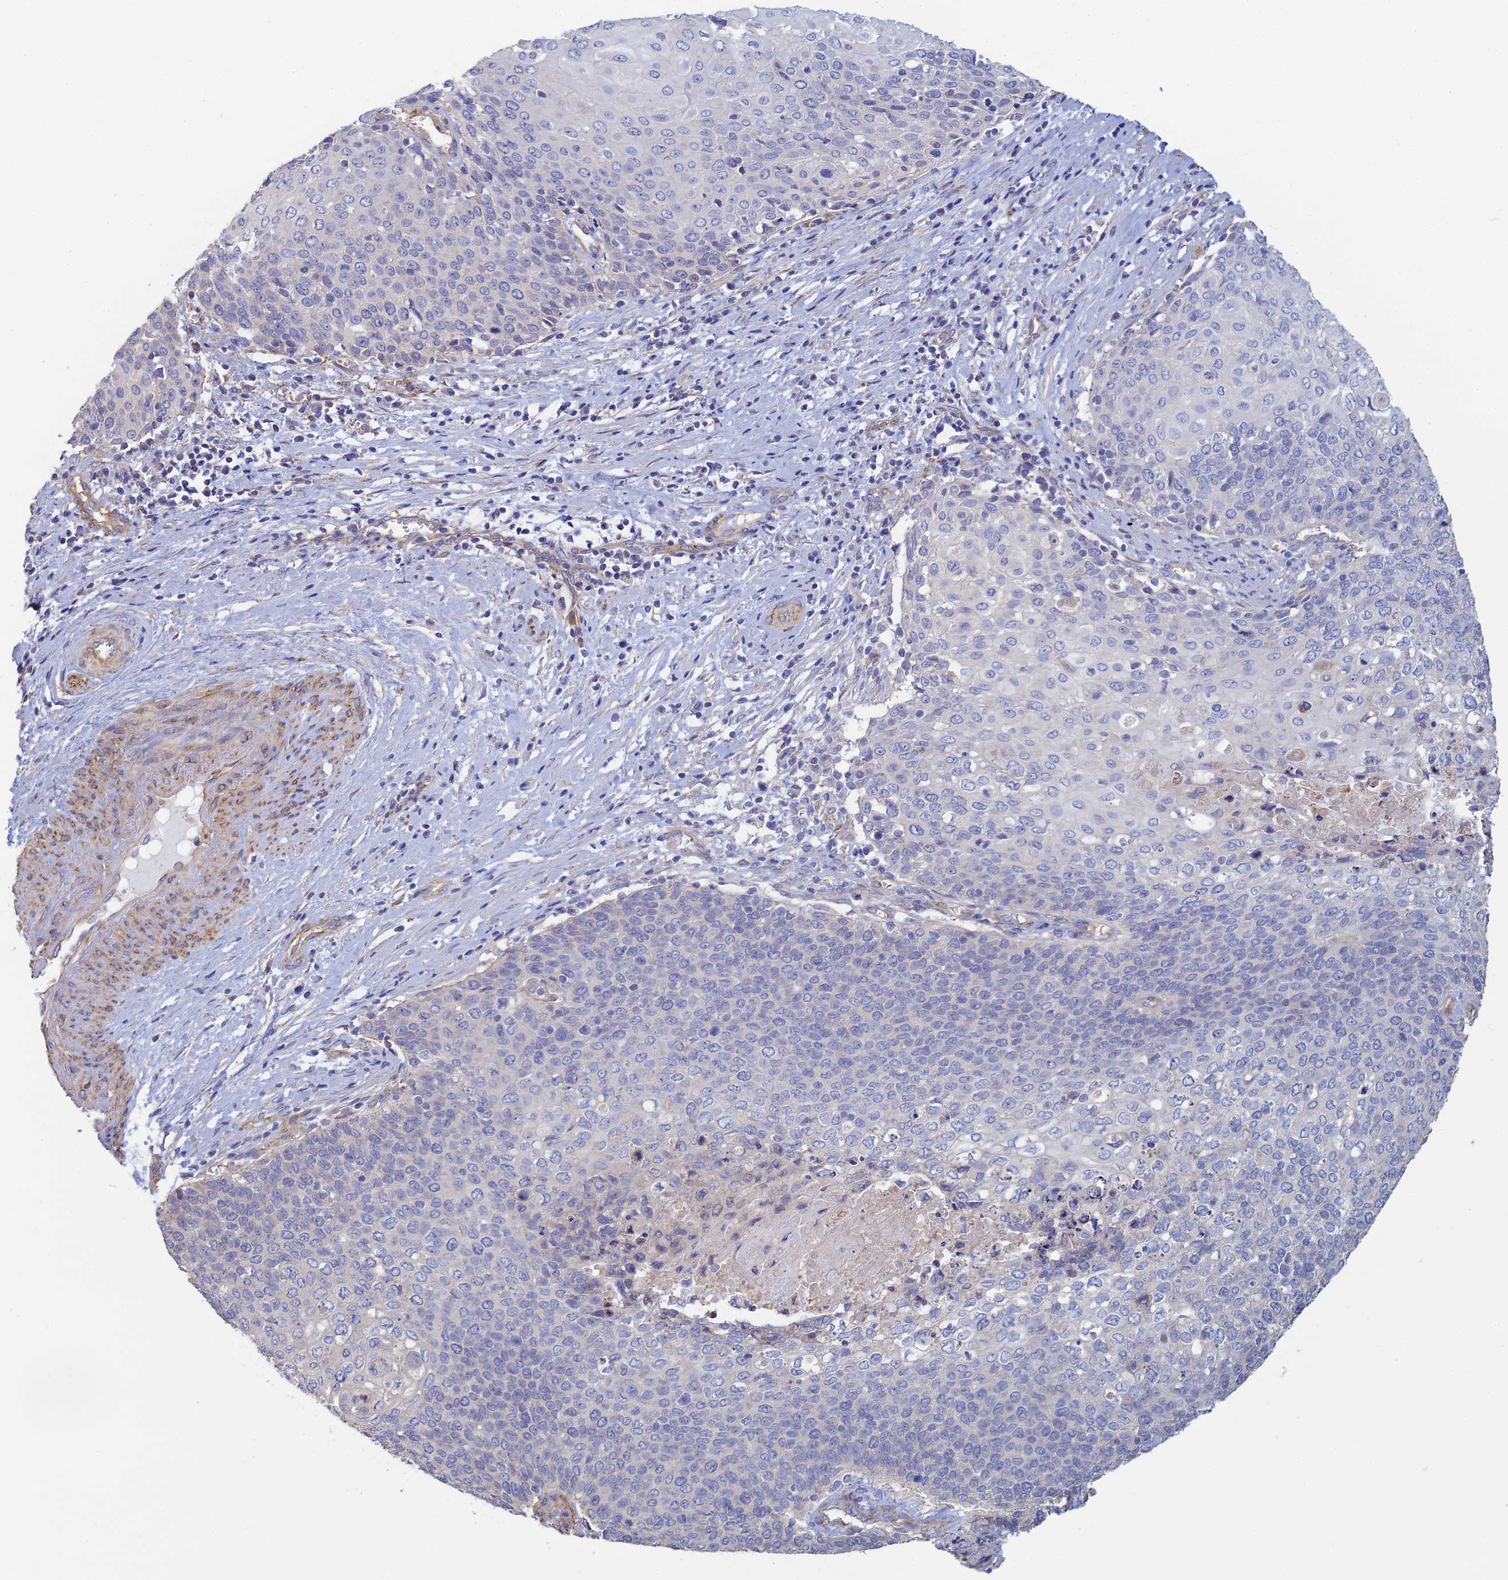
{"staining": {"intensity": "negative", "quantity": "none", "location": "none"}, "tissue": "cervical cancer", "cell_type": "Tumor cells", "image_type": "cancer", "snomed": [{"axis": "morphology", "description": "Squamous cell carcinoma, NOS"}, {"axis": "topography", "description": "Cervix"}], "caption": "The micrograph exhibits no significant expression in tumor cells of cervical squamous cell carcinoma. Nuclei are stained in blue.", "gene": "PCDHA5", "patient": {"sex": "female", "age": 39}}